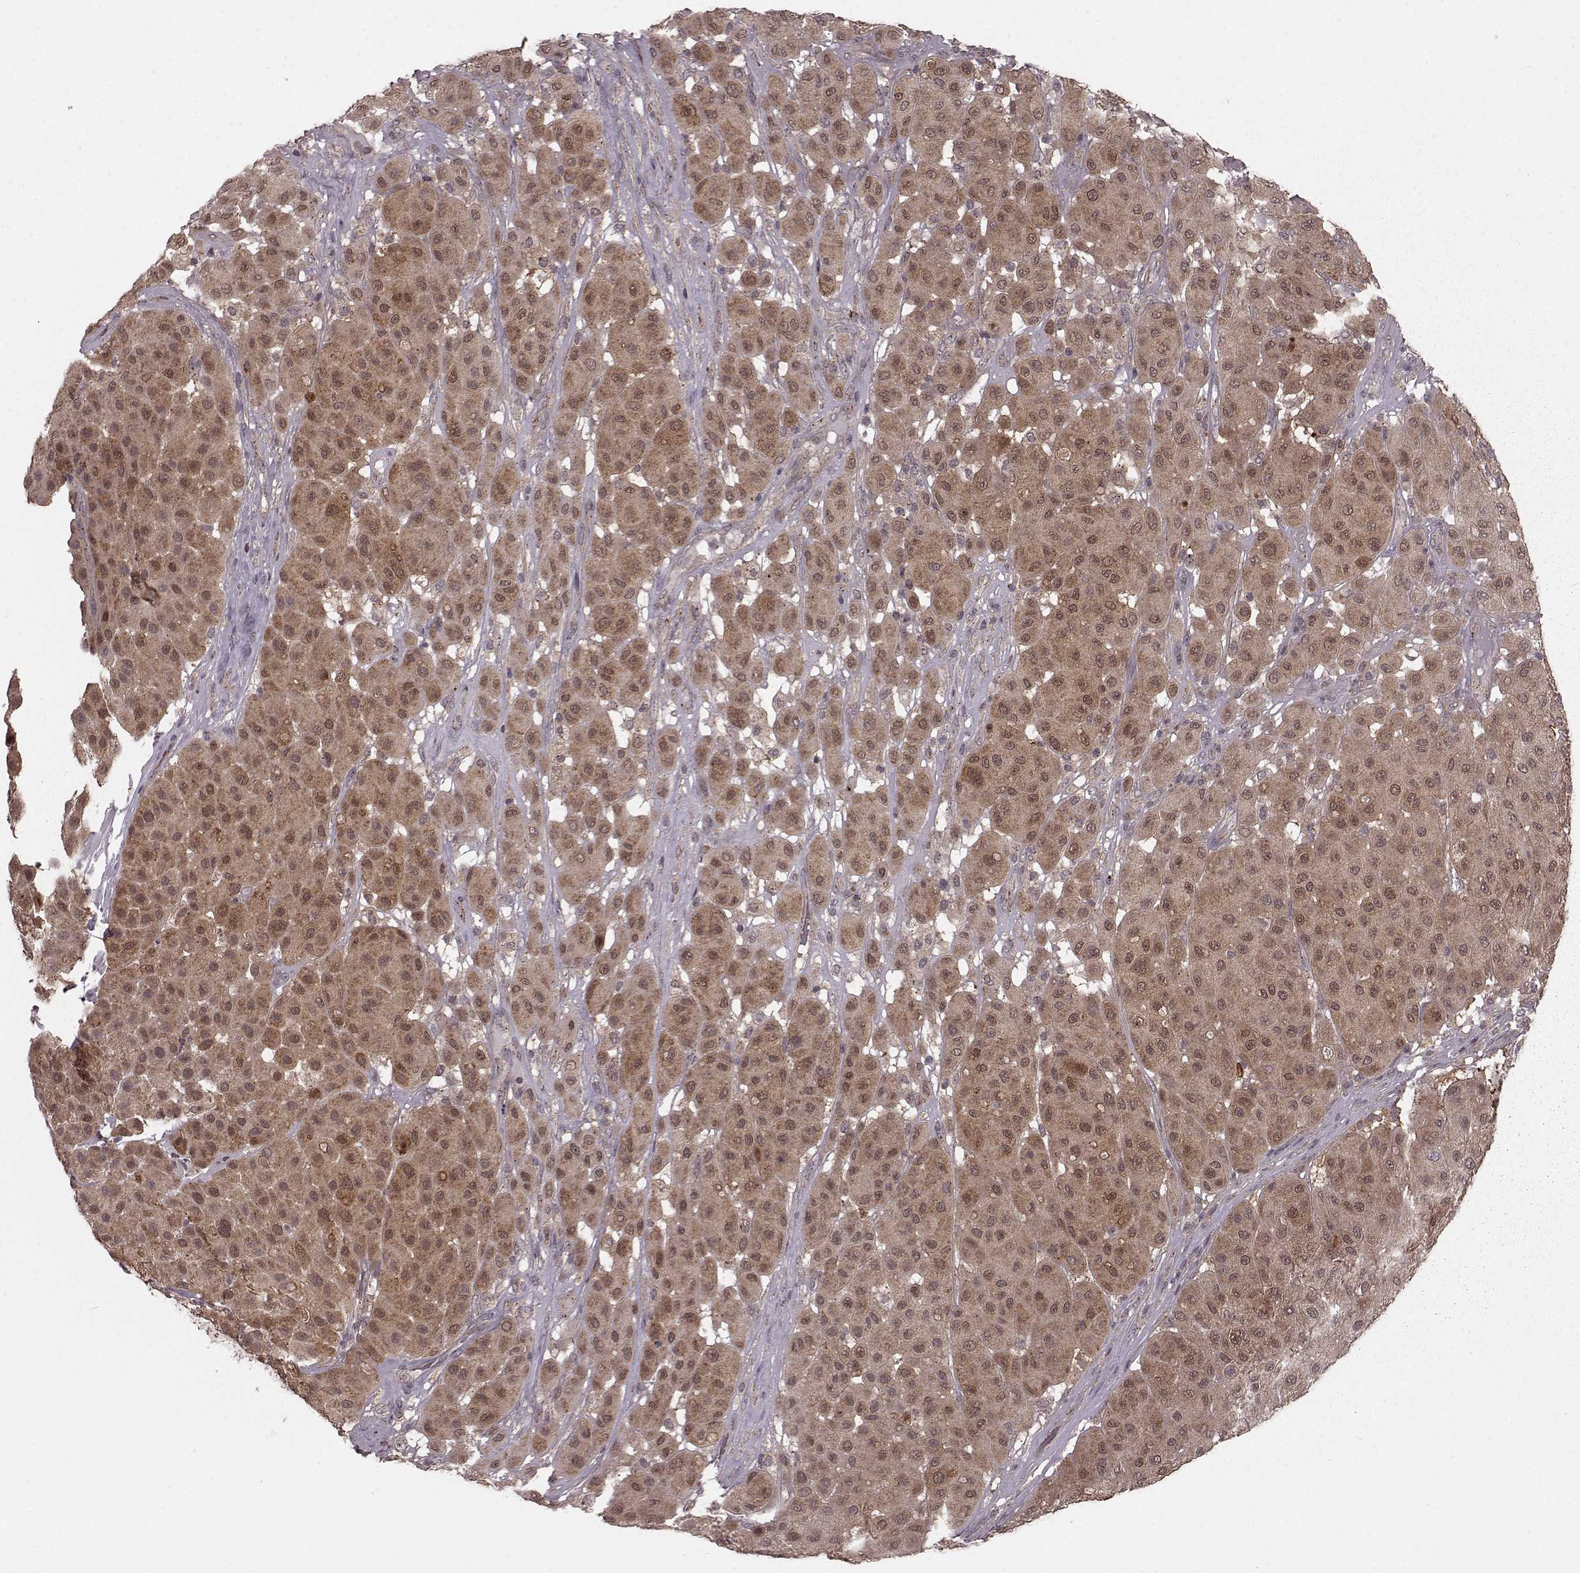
{"staining": {"intensity": "moderate", "quantity": ">75%", "location": "cytoplasmic/membranous,nuclear"}, "tissue": "melanoma", "cell_type": "Tumor cells", "image_type": "cancer", "snomed": [{"axis": "morphology", "description": "Malignant melanoma, Metastatic site"}, {"axis": "topography", "description": "Smooth muscle"}], "caption": "Brown immunohistochemical staining in human malignant melanoma (metastatic site) exhibits moderate cytoplasmic/membranous and nuclear positivity in approximately >75% of tumor cells. (DAB IHC with brightfield microscopy, high magnification).", "gene": "GSS", "patient": {"sex": "male", "age": 41}}